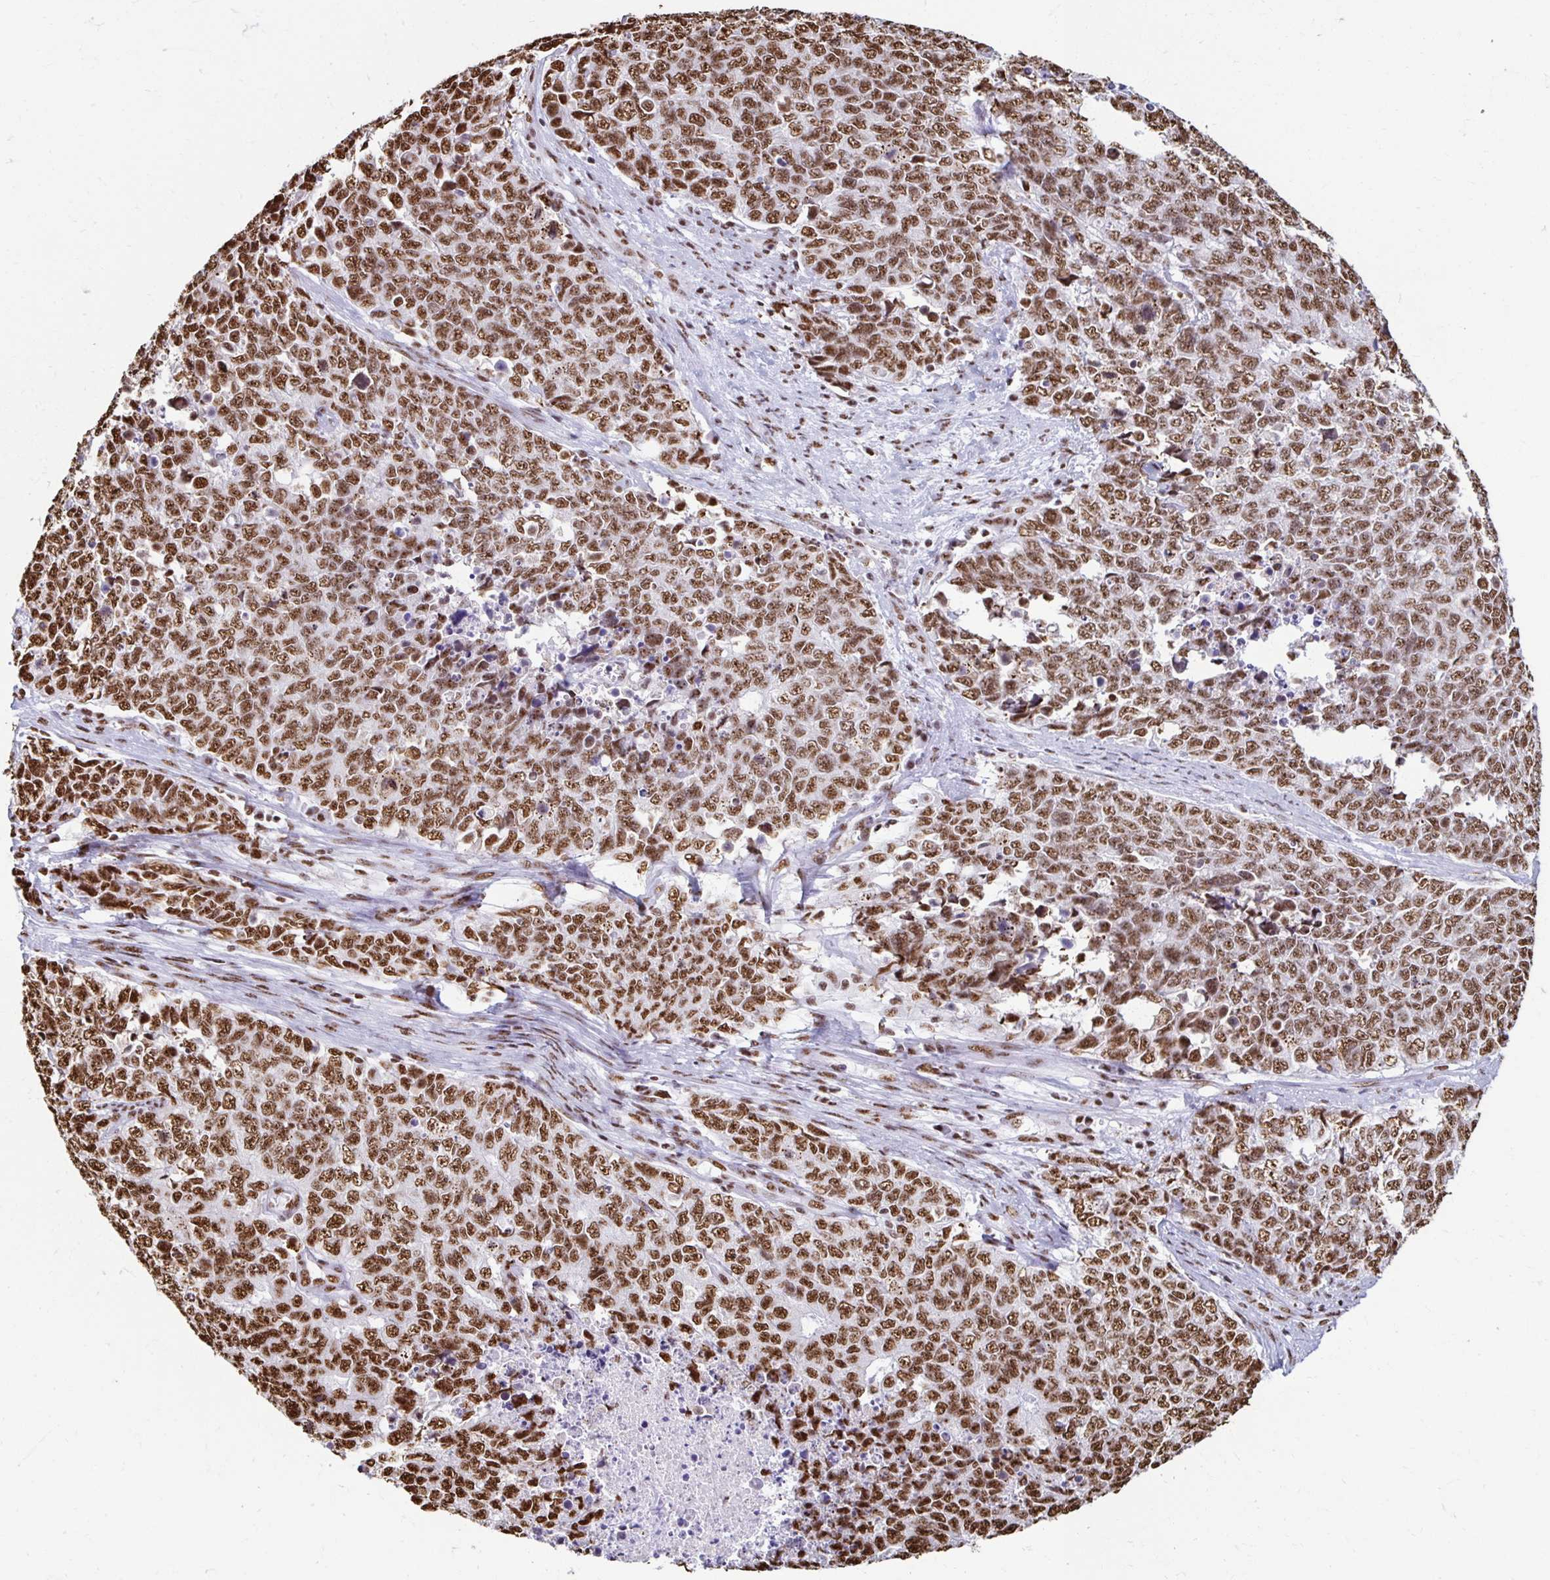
{"staining": {"intensity": "moderate", "quantity": ">75%", "location": "nuclear"}, "tissue": "cervical cancer", "cell_type": "Tumor cells", "image_type": "cancer", "snomed": [{"axis": "morphology", "description": "Adenocarcinoma, NOS"}, {"axis": "topography", "description": "Cervix"}], "caption": "Protein staining shows moderate nuclear expression in approximately >75% of tumor cells in cervical adenocarcinoma.", "gene": "NONO", "patient": {"sex": "female", "age": 63}}